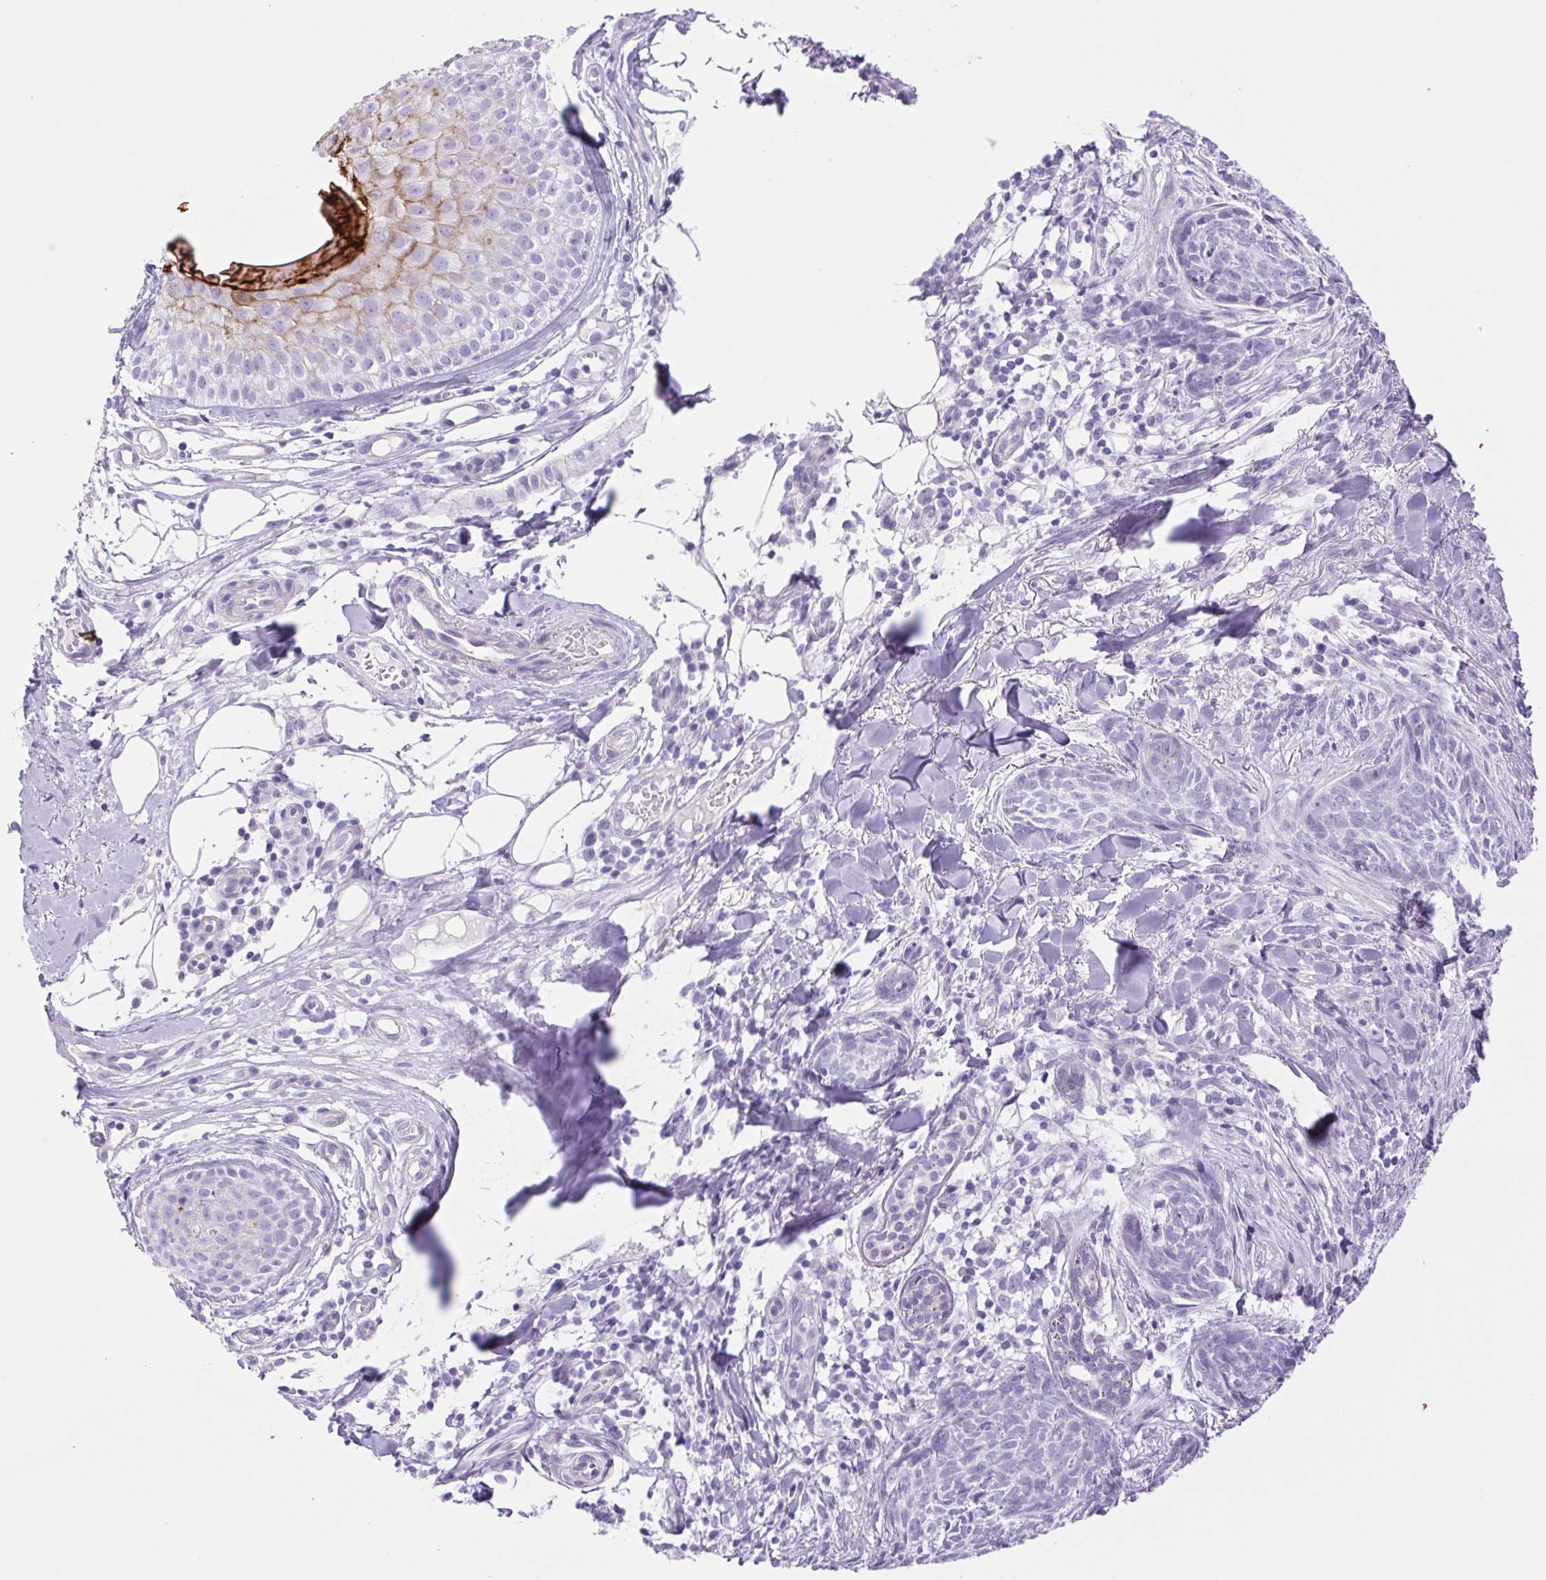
{"staining": {"intensity": "negative", "quantity": "none", "location": "none"}, "tissue": "skin cancer", "cell_type": "Tumor cells", "image_type": "cancer", "snomed": [{"axis": "morphology", "description": "Basal cell carcinoma"}, {"axis": "topography", "description": "Skin"}], "caption": "This is an IHC image of skin basal cell carcinoma. There is no staining in tumor cells.", "gene": "CDSN", "patient": {"sex": "female", "age": 93}}